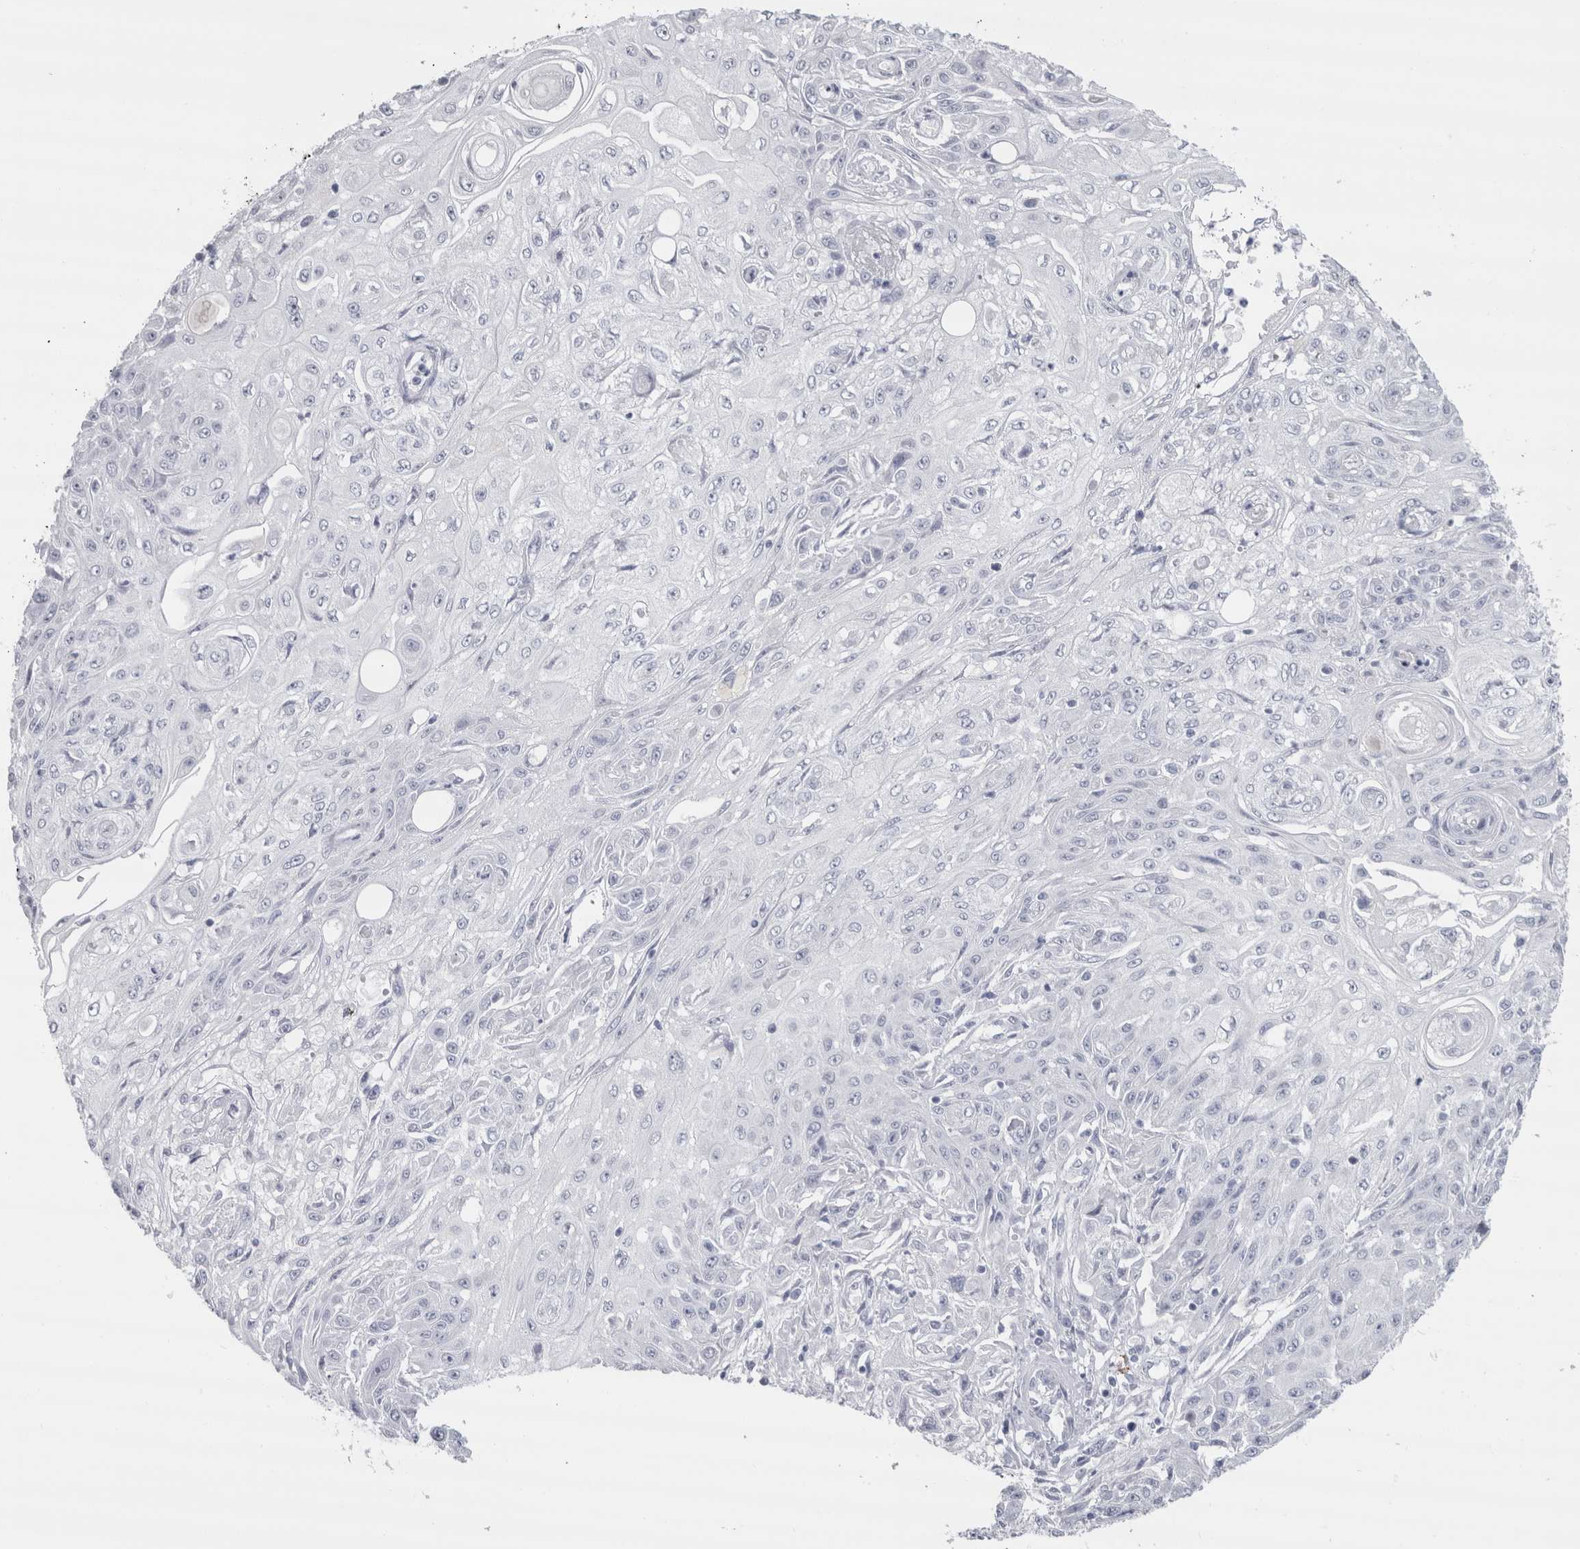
{"staining": {"intensity": "negative", "quantity": "none", "location": "none"}, "tissue": "skin cancer", "cell_type": "Tumor cells", "image_type": "cancer", "snomed": [{"axis": "morphology", "description": "Squamous cell carcinoma, NOS"}, {"axis": "morphology", "description": "Squamous cell carcinoma, metastatic, NOS"}, {"axis": "topography", "description": "Skin"}, {"axis": "topography", "description": "Lymph node"}], "caption": "There is no significant positivity in tumor cells of metastatic squamous cell carcinoma (skin).", "gene": "CDH17", "patient": {"sex": "male", "age": 75}}